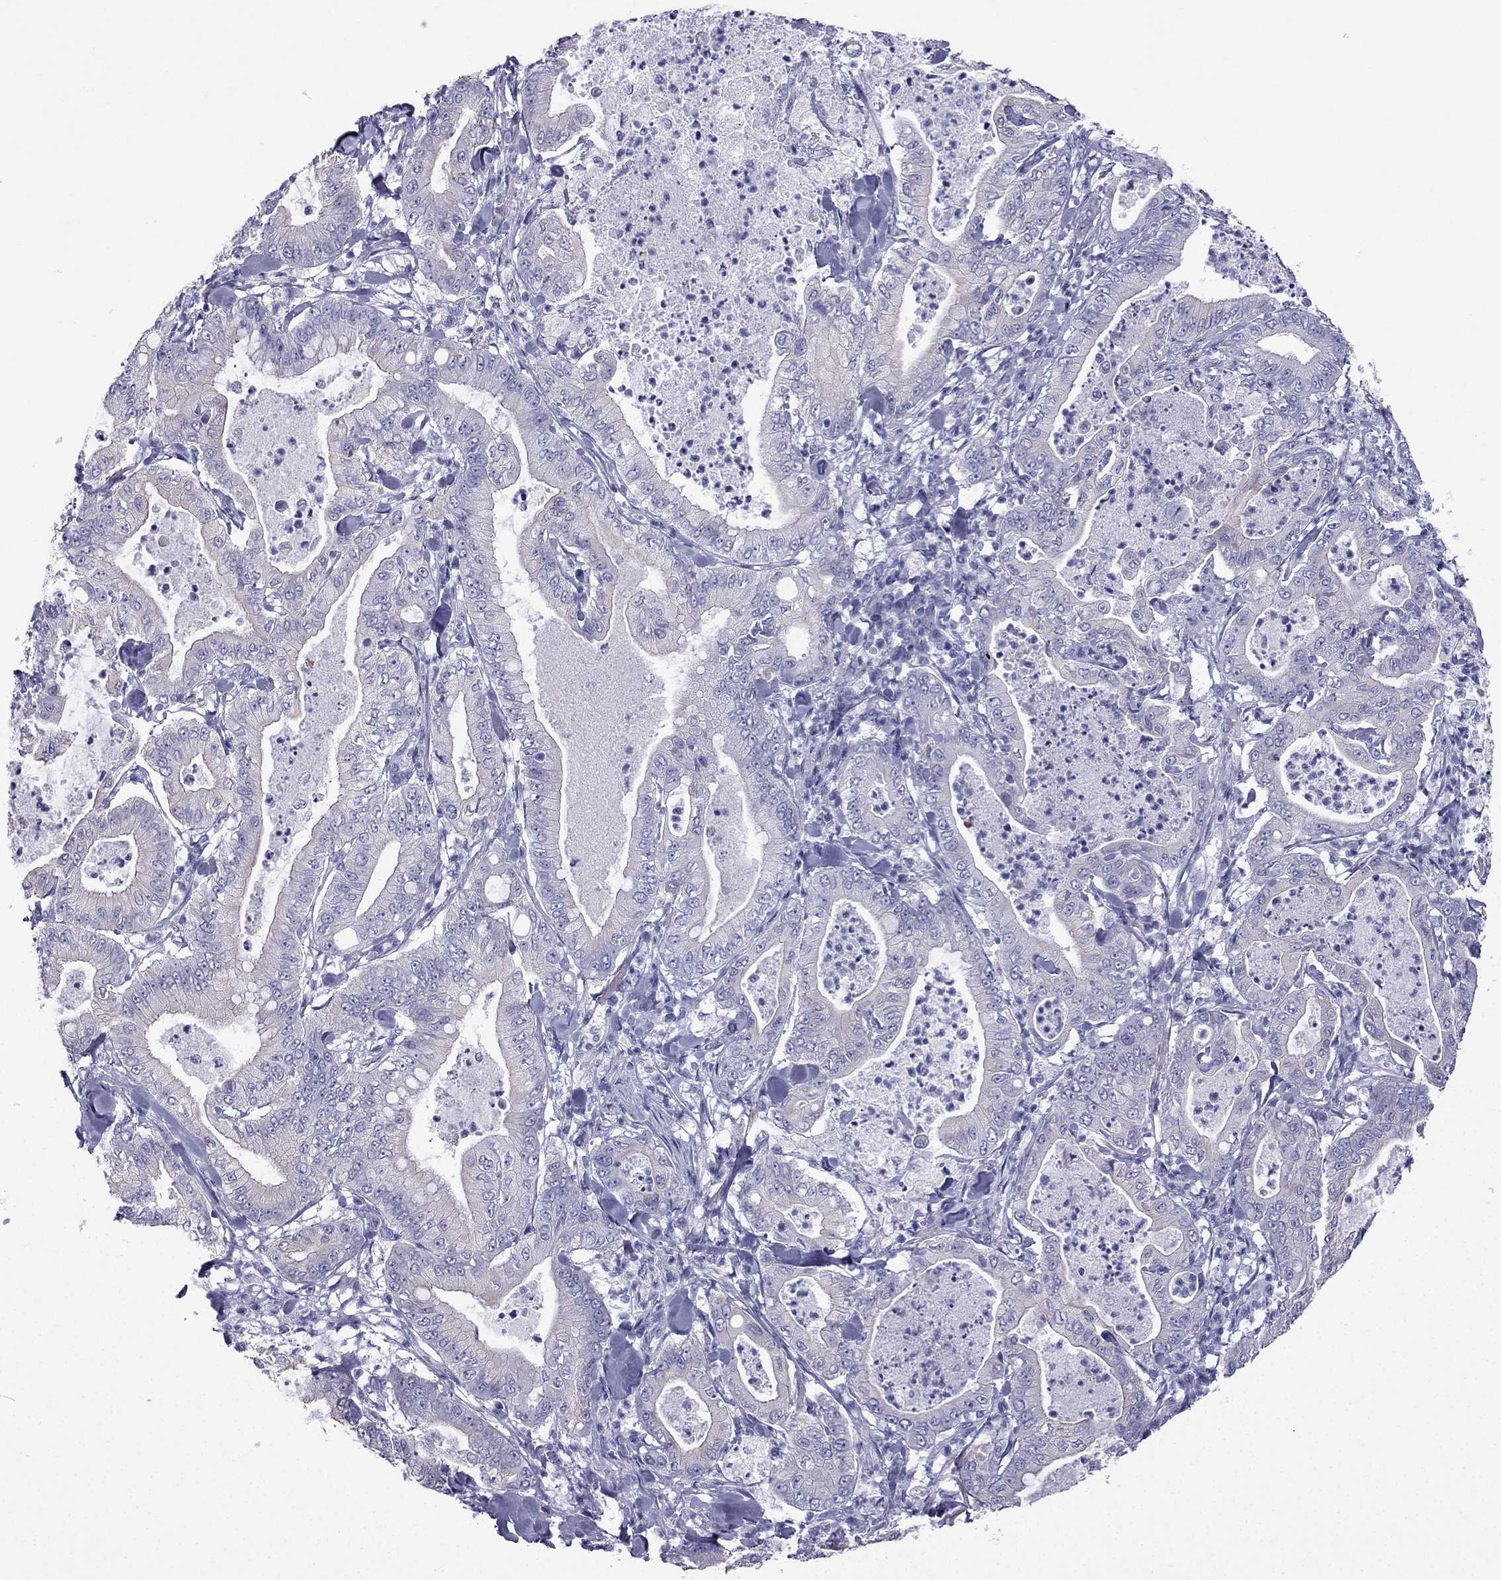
{"staining": {"intensity": "negative", "quantity": "none", "location": "none"}, "tissue": "pancreatic cancer", "cell_type": "Tumor cells", "image_type": "cancer", "snomed": [{"axis": "morphology", "description": "Adenocarcinoma, NOS"}, {"axis": "topography", "description": "Pancreas"}], "caption": "High magnification brightfield microscopy of adenocarcinoma (pancreatic) stained with DAB (3,3'-diaminobenzidine) (brown) and counterstained with hematoxylin (blue): tumor cells show no significant positivity. (Stains: DAB (3,3'-diaminobenzidine) immunohistochemistry with hematoxylin counter stain, Microscopy: brightfield microscopy at high magnification).", "gene": "GJA8", "patient": {"sex": "male", "age": 71}}